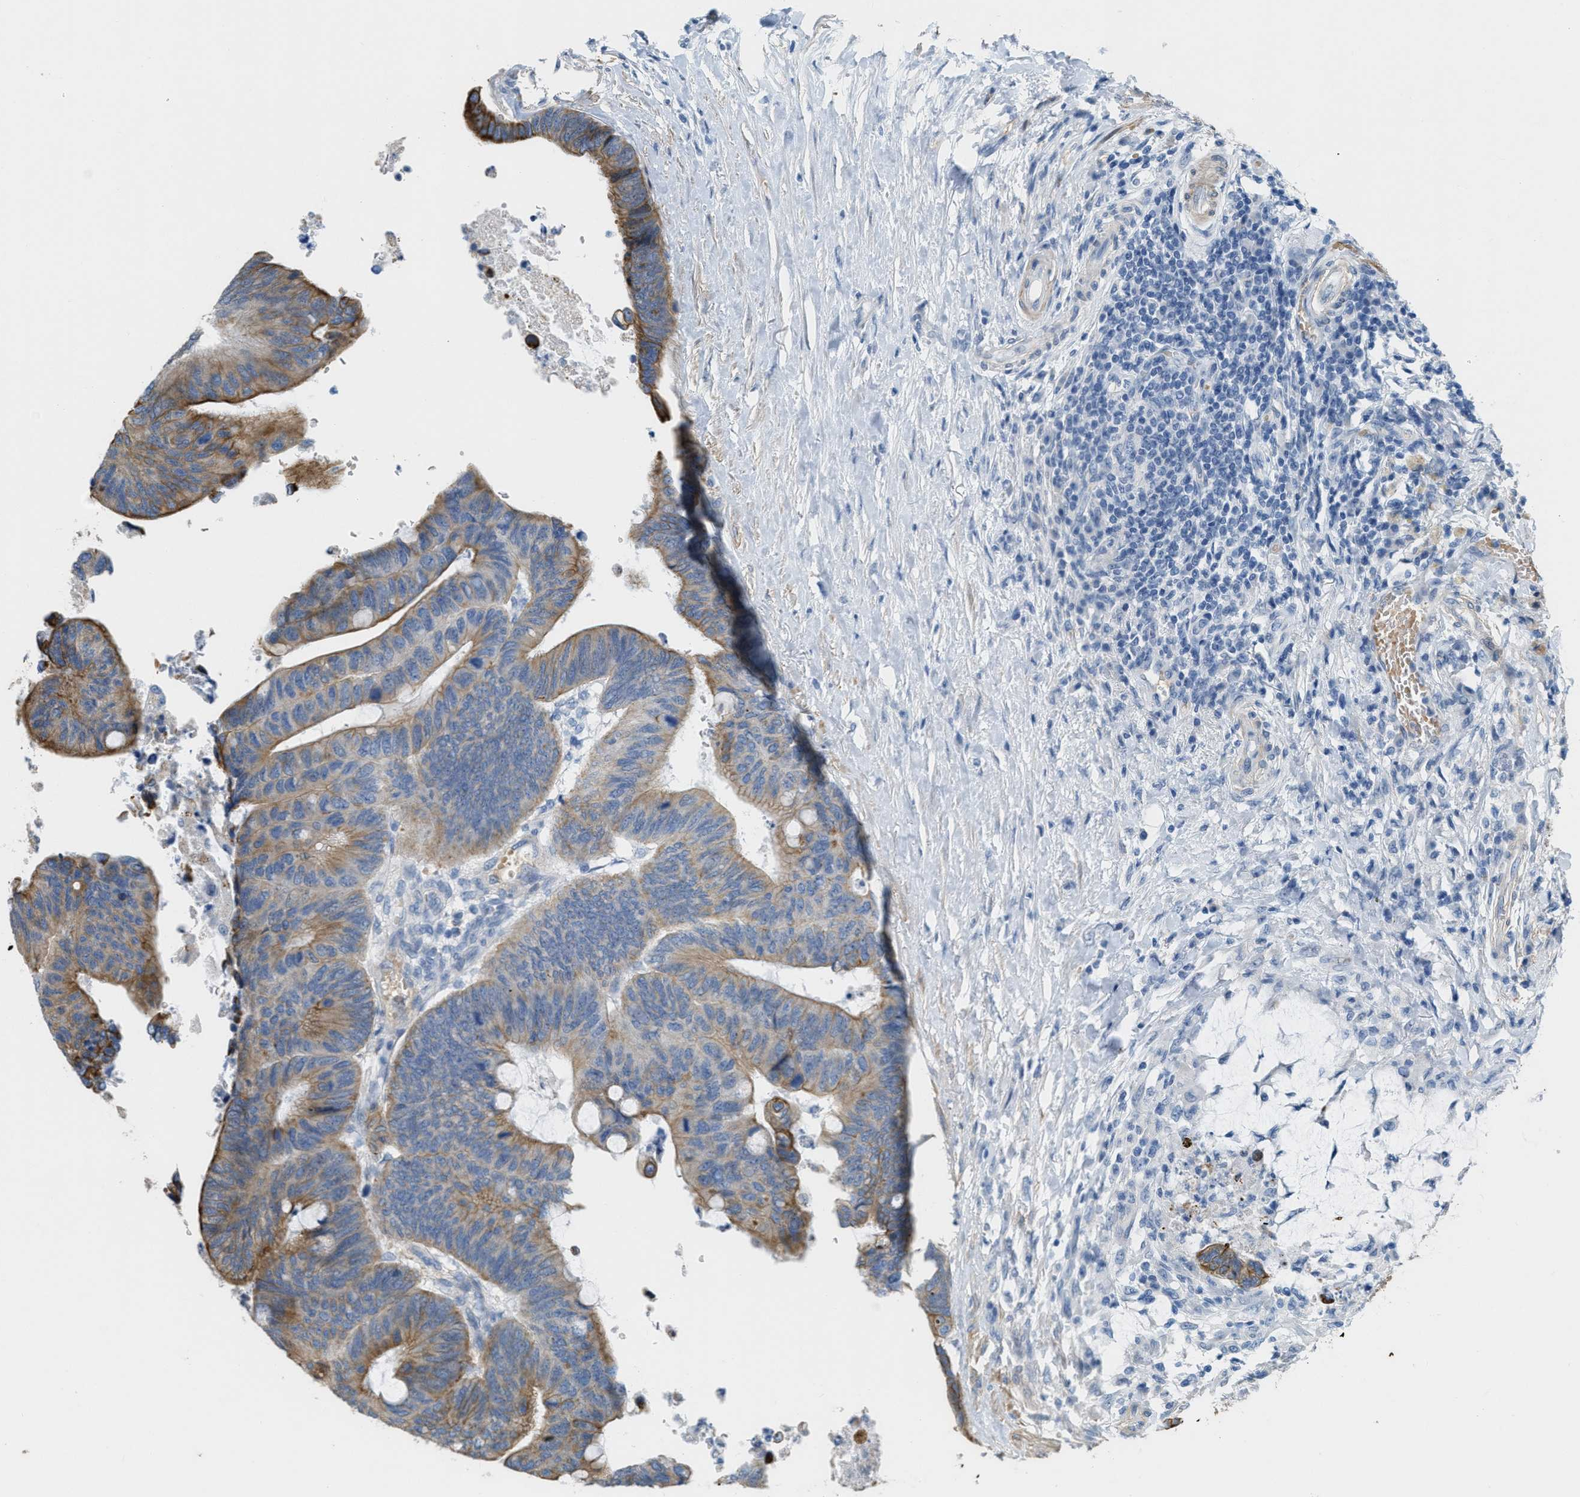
{"staining": {"intensity": "moderate", "quantity": "25%-75%", "location": "cytoplasmic/membranous"}, "tissue": "colorectal cancer", "cell_type": "Tumor cells", "image_type": "cancer", "snomed": [{"axis": "morphology", "description": "Normal tissue, NOS"}, {"axis": "morphology", "description": "Adenocarcinoma, NOS"}, {"axis": "topography", "description": "Rectum"}, {"axis": "topography", "description": "Peripheral nerve tissue"}], "caption": "This micrograph exhibits IHC staining of human colorectal cancer (adenocarcinoma), with medium moderate cytoplasmic/membranous staining in about 25%-75% of tumor cells.", "gene": "MRS2", "patient": {"sex": "male", "age": 92}}